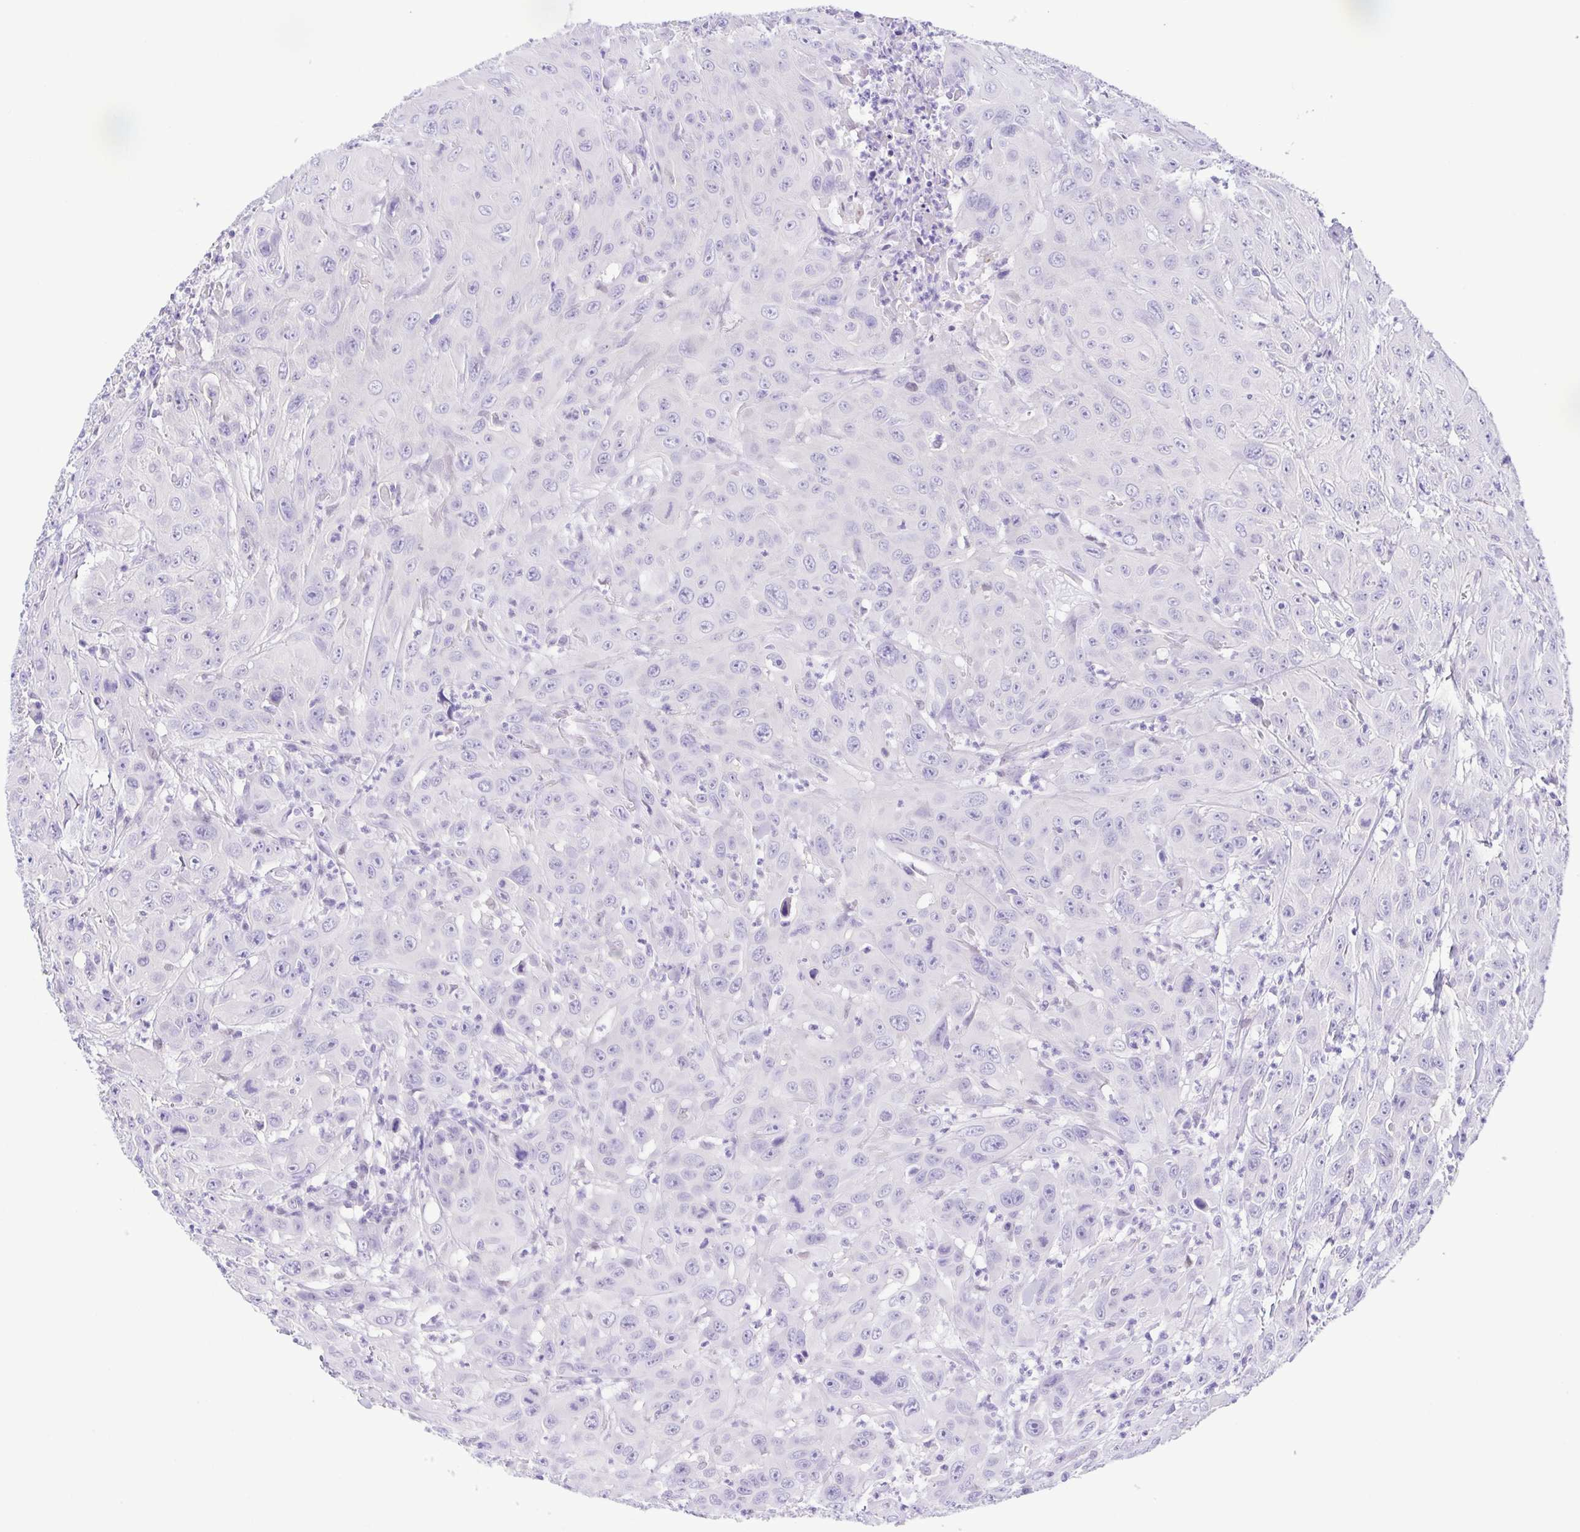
{"staining": {"intensity": "negative", "quantity": "none", "location": "none"}, "tissue": "head and neck cancer", "cell_type": "Tumor cells", "image_type": "cancer", "snomed": [{"axis": "morphology", "description": "Squamous cell carcinoma, NOS"}, {"axis": "topography", "description": "Skin"}, {"axis": "topography", "description": "Head-Neck"}], "caption": "An image of human head and neck cancer (squamous cell carcinoma) is negative for staining in tumor cells.", "gene": "EPB42", "patient": {"sex": "male", "age": 80}}